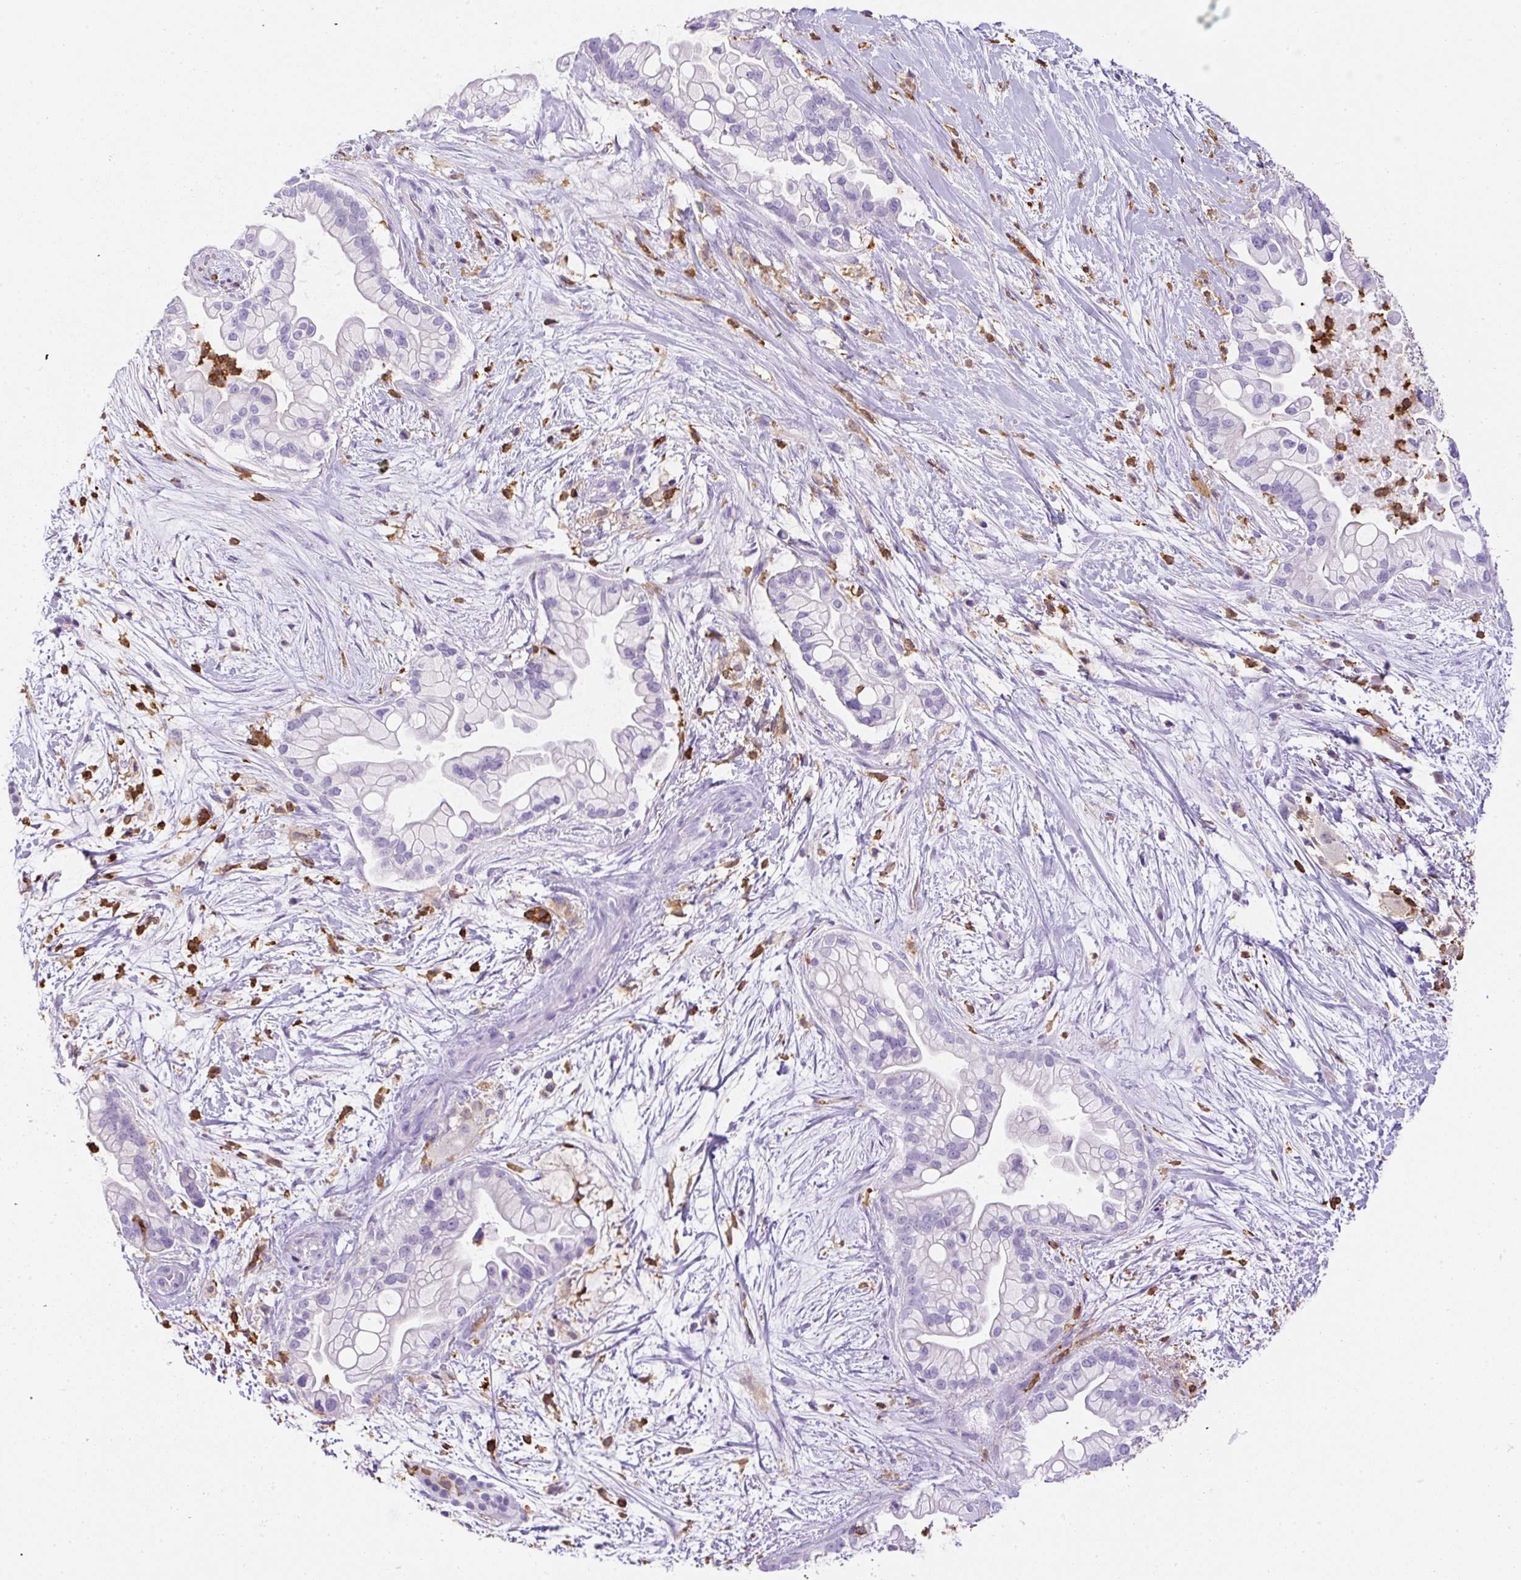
{"staining": {"intensity": "negative", "quantity": "none", "location": "none"}, "tissue": "pancreatic cancer", "cell_type": "Tumor cells", "image_type": "cancer", "snomed": [{"axis": "morphology", "description": "Adenocarcinoma, NOS"}, {"axis": "topography", "description": "Pancreas"}], "caption": "Tumor cells show no significant staining in pancreatic adenocarcinoma.", "gene": "FAM228B", "patient": {"sex": "female", "age": 69}}